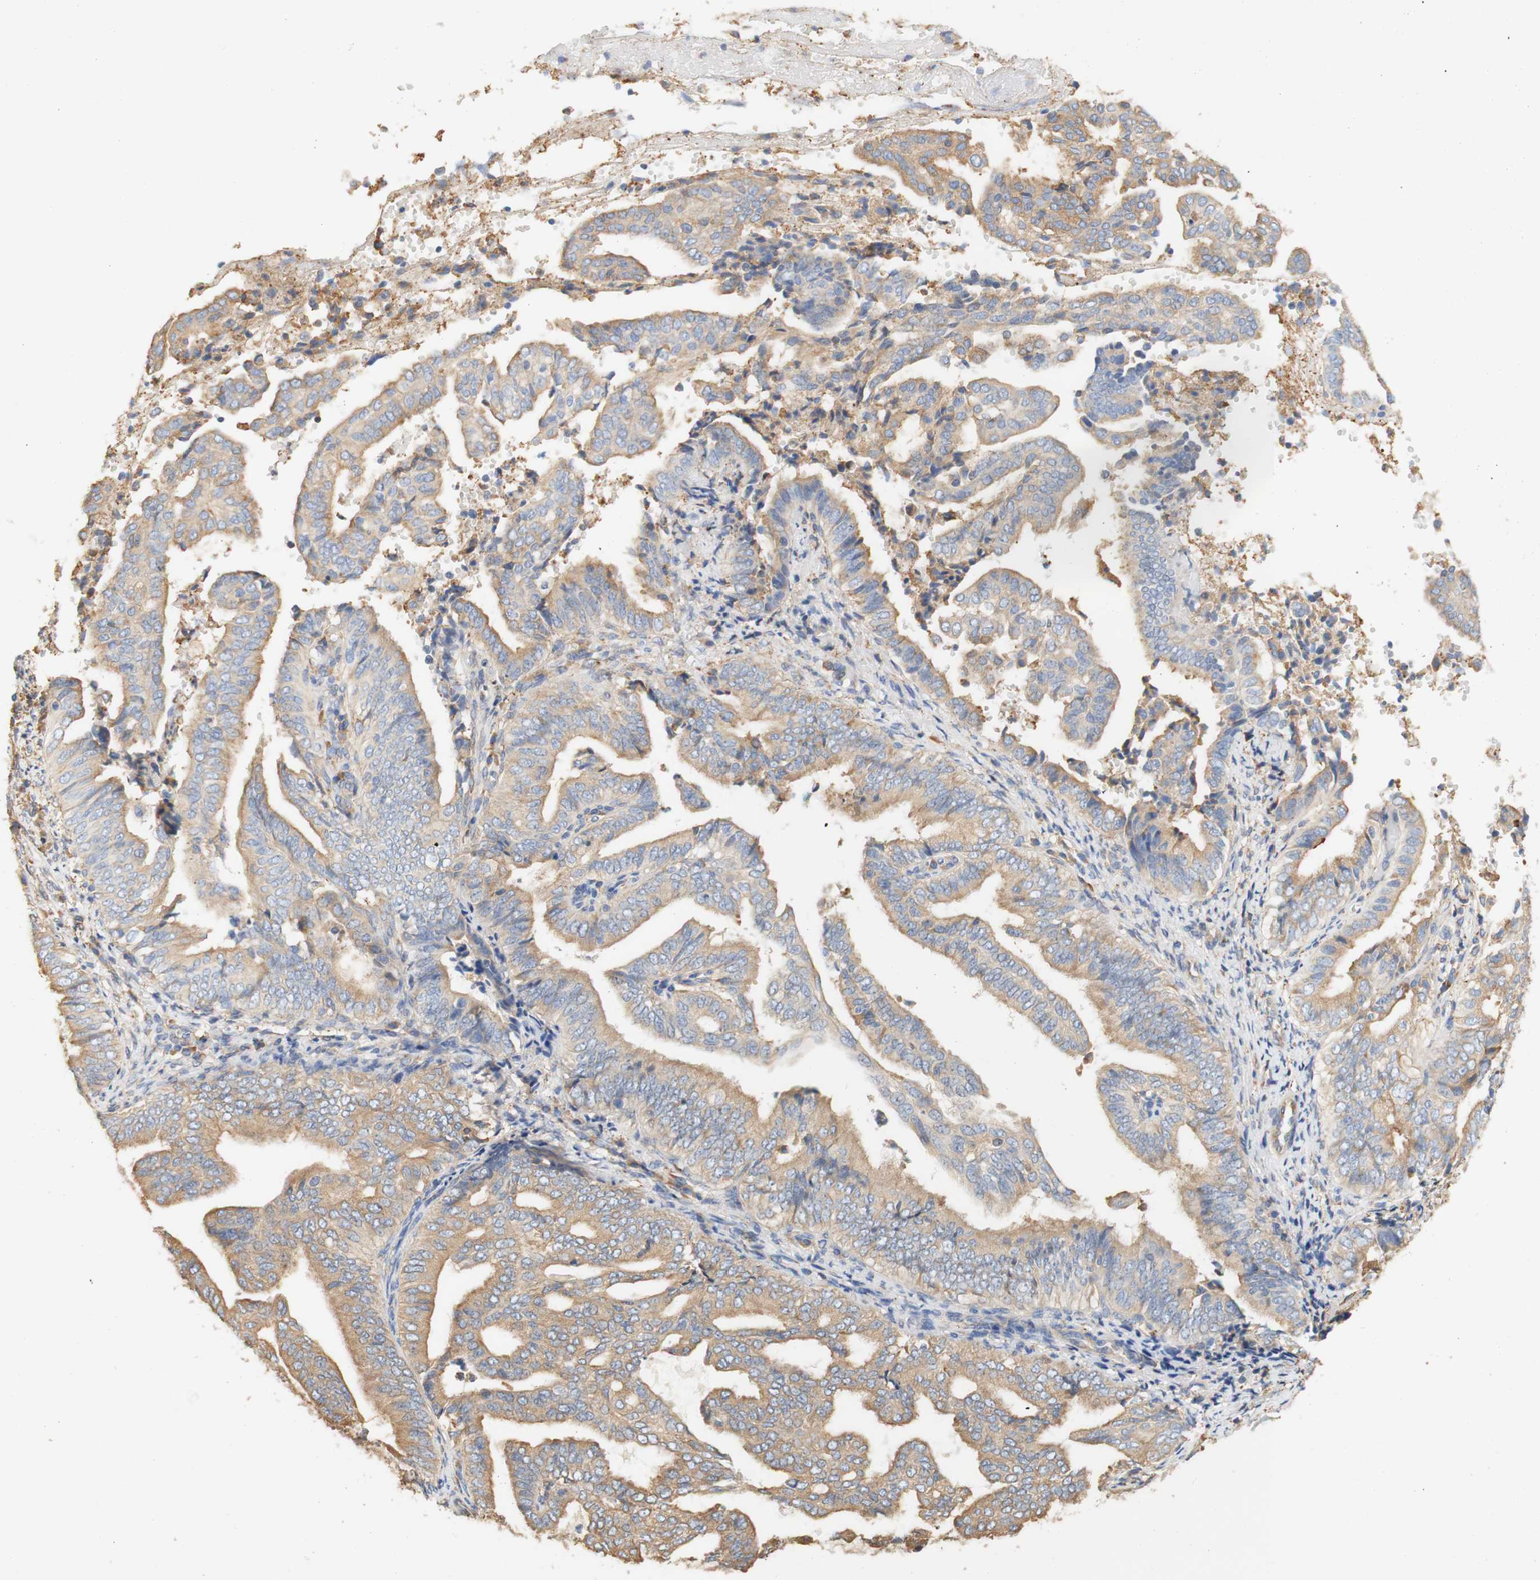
{"staining": {"intensity": "moderate", "quantity": ">75%", "location": "cytoplasmic/membranous"}, "tissue": "endometrial cancer", "cell_type": "Tumor cells", "image_type": "cancer", "snomed": [{"axis": "morphology", "description": "Adenocarcinoma, NOS"}, {"axis": "topography", "description": "Endometrium"}], "caption": "Adenocarcinoma (endometrial) tissue reveals moderate cytoplasmic/membranous positivity in approximately >75% of tumor cells The staining was performed using DAB (3,3'-diaminobenzidine) to visualize the protein expression in brown, while the nuclei were stained in blue with hematoxylin (Magnification: 20x).", "gene": "EIF2AK4", "patient": {"sex": "female", "age": 58}}